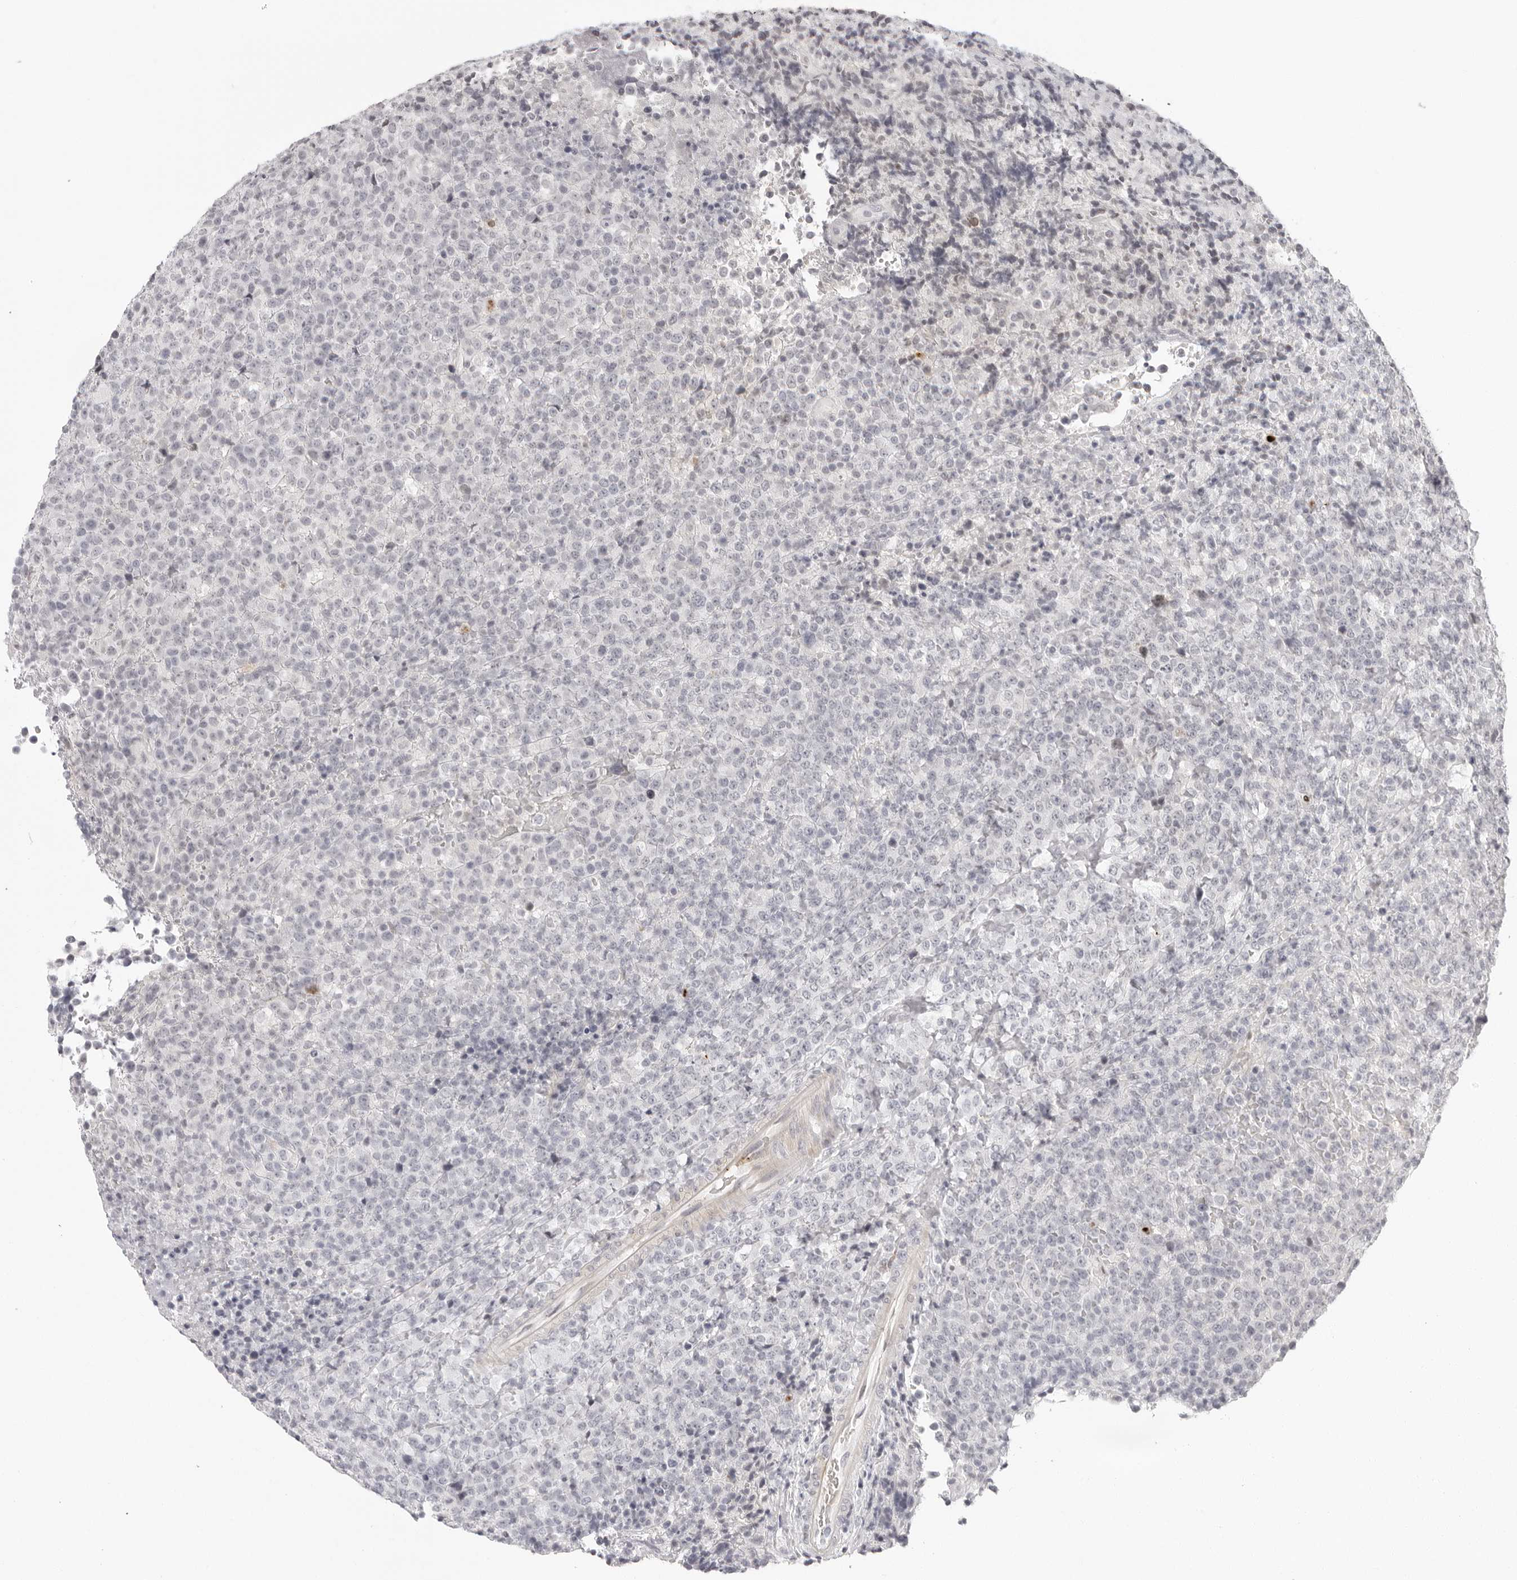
{"staining": {"intensity": "negative", "quantity": "none", "location": "none"}, "tissue": "lymphoma", "cell_type": "Tumor cells", "image_type": "cancer", "snomed": [{"axis": "morphology", "description": "Malignant lymphoma, non-Hodgkin's type, High grade"}, {"axis": "topography", "description": "Lymph node"}], "caption": "An immunohistochemistry (IHC) micrograph of high-grade malignant lymphoma, non-Hodgkin's type is shown. There is no staining in tumor cells of high-grade malignant lymphoma, non-Hodgkin's type. (Brightfield microscopy of DAB (3,3'-diaminobenzidine) IHC at high magnification).", "gene": "STRADB", "patient": {"sex": "male", "age": 13}}